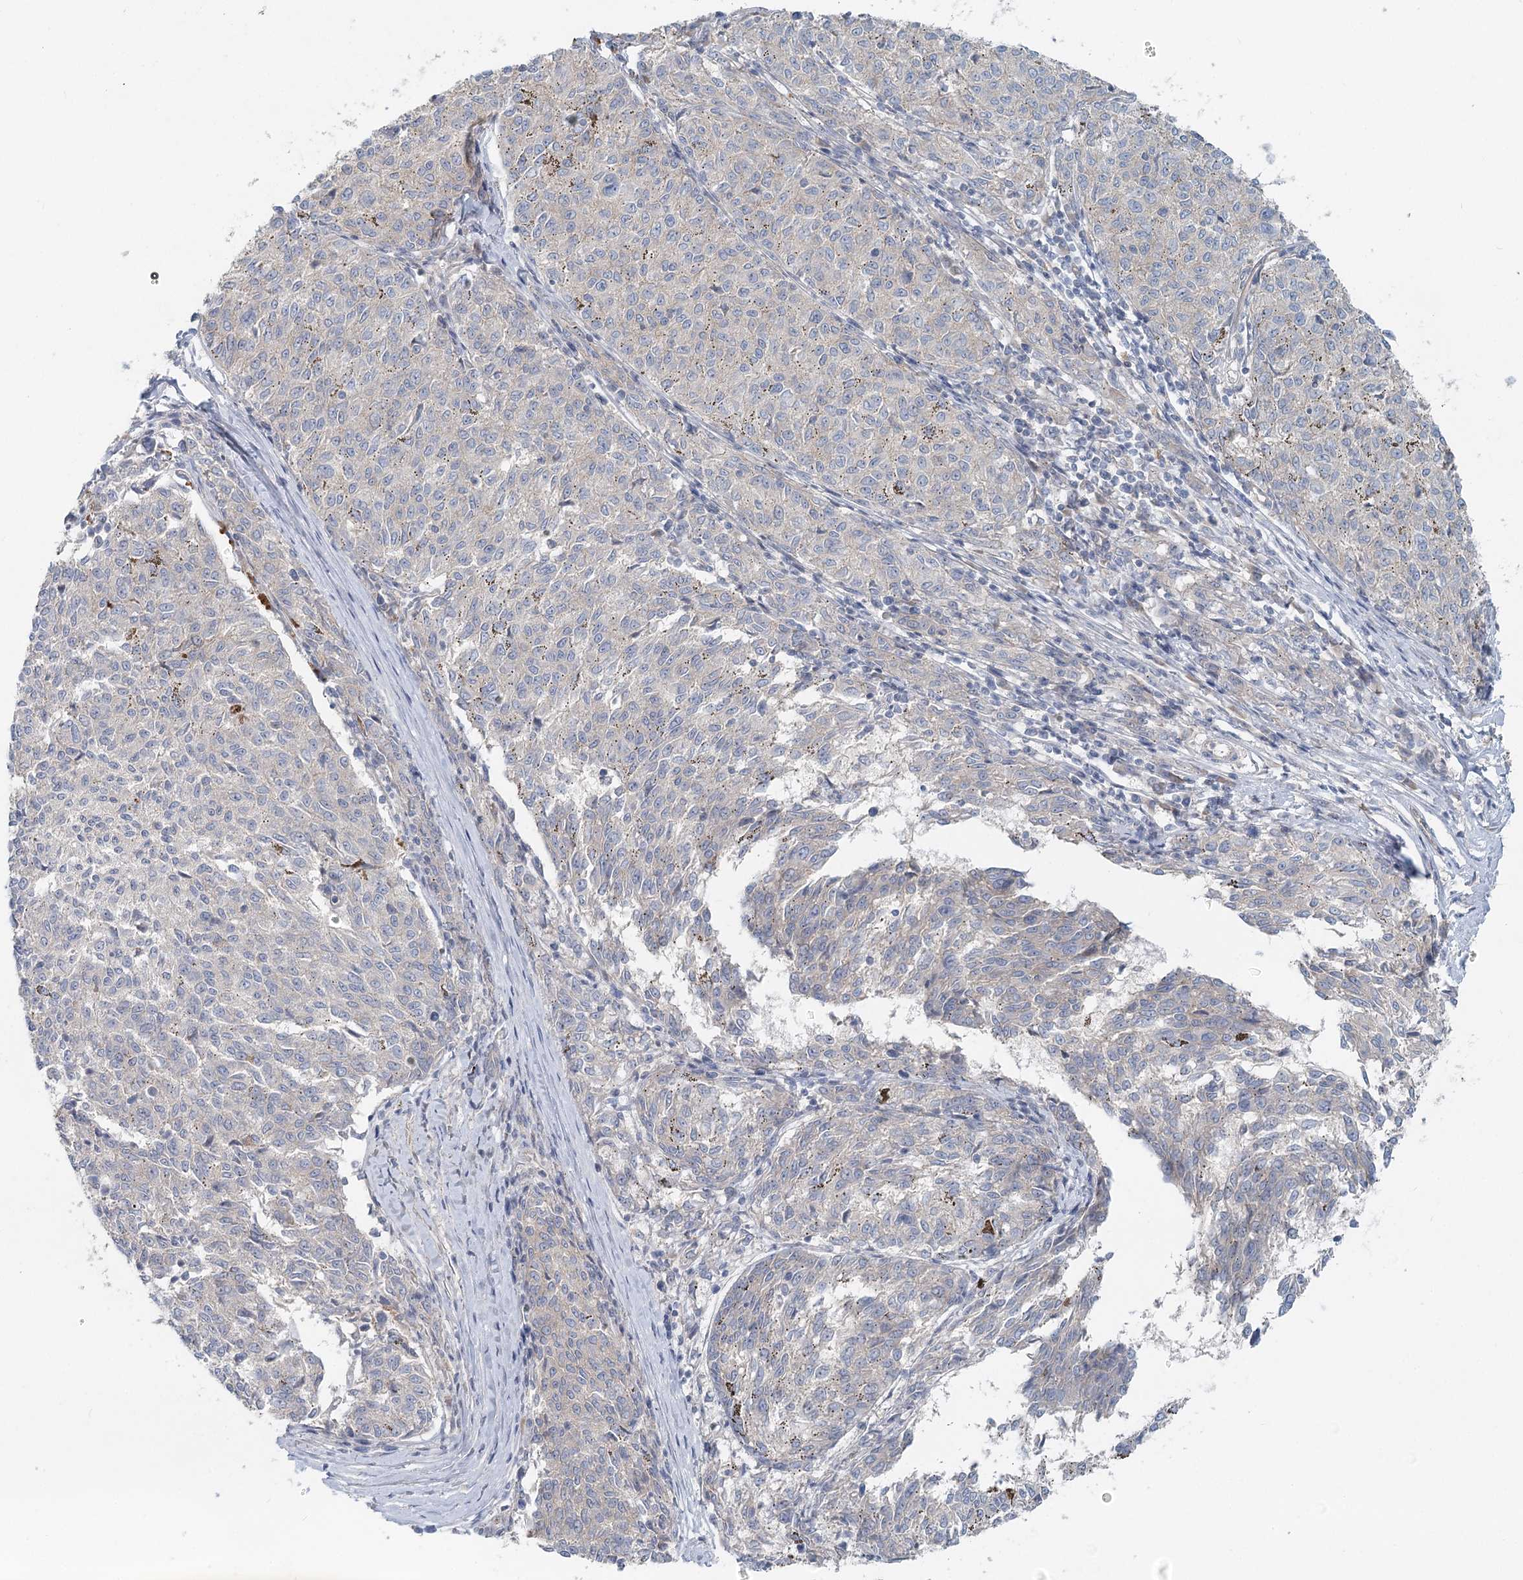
{"staining": {"intensity": "negative", "quantity": "none", "location": "none"}, "tissue": "melanoma", "cell_type": "Tumor cells", "image_type": "cancer", "snomed": [{"axis": "morphology", "description": "Malignant melanoma, NOS"}, {"axis": "topography", "description": "Skin"}], "caption": "Immunohistochemical staining of human melanoma demonstrates no significant staining in tumor cells.", "gene": "DNMBP", "patient": {"sex": "female", "age": 72}}